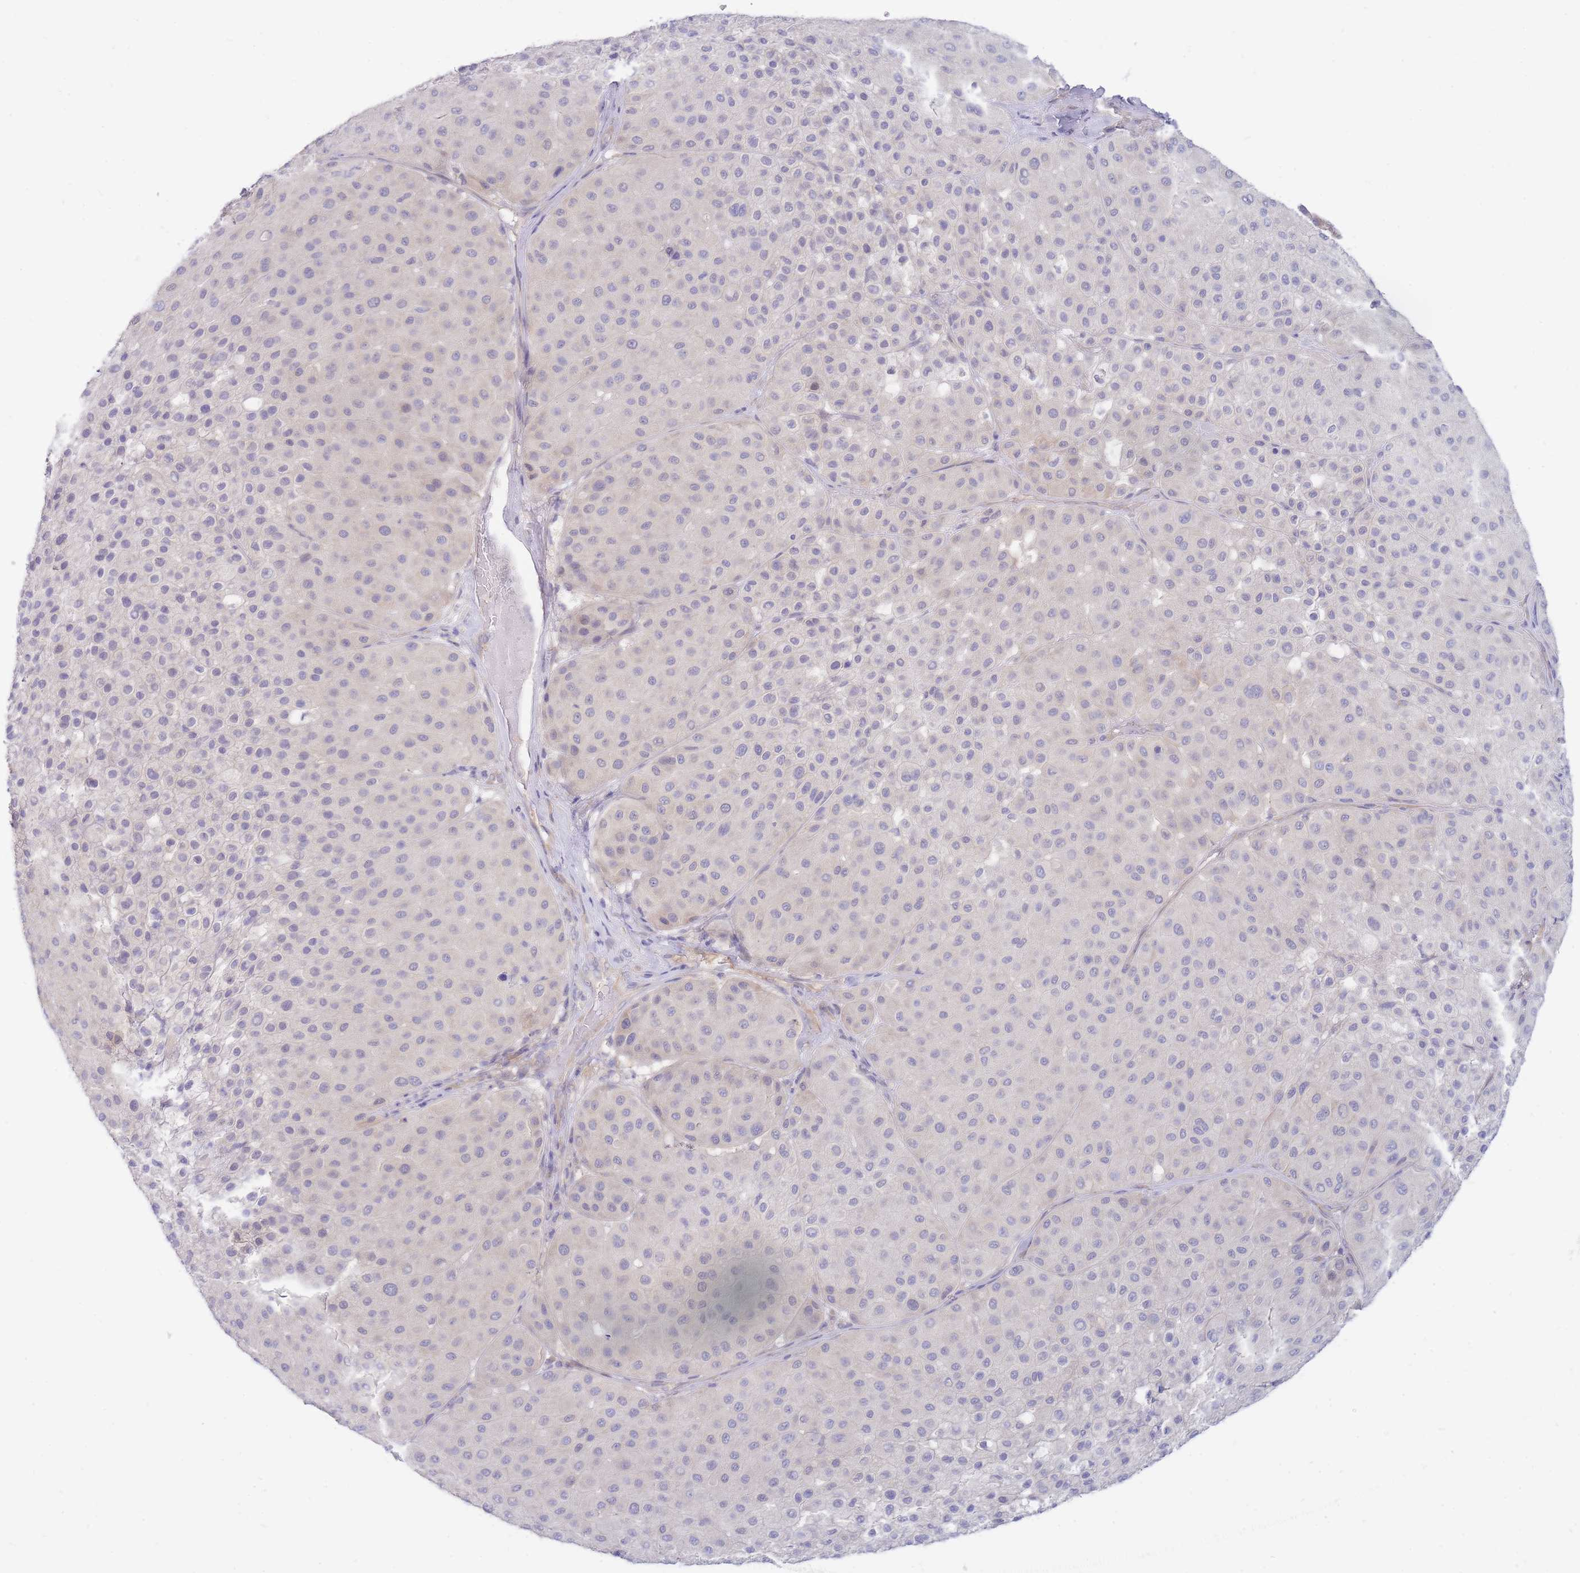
{"staining": {"intensity": "weak", "quantity": "25%-75%", "location": "cytoplasmic/membranous,nuclear"}, "tissue": "melanoma", "cell_type": "Tumor cells", "image_type": "cancer", "snomed": [{"axis": "morphology", "description": "Malignant melanoma, Metastatic site"}, {"axis": "topography", "description": "Smooth muscle"}], "caption": "This image demonstrates IHC staining of human melanoma, with low weak cytoplasmic/membranous and nuclear staining in approximately 25%-75% of tumor cells.", "gene": "SUGT1", "patient": {"sex": "male", "age": 41}}